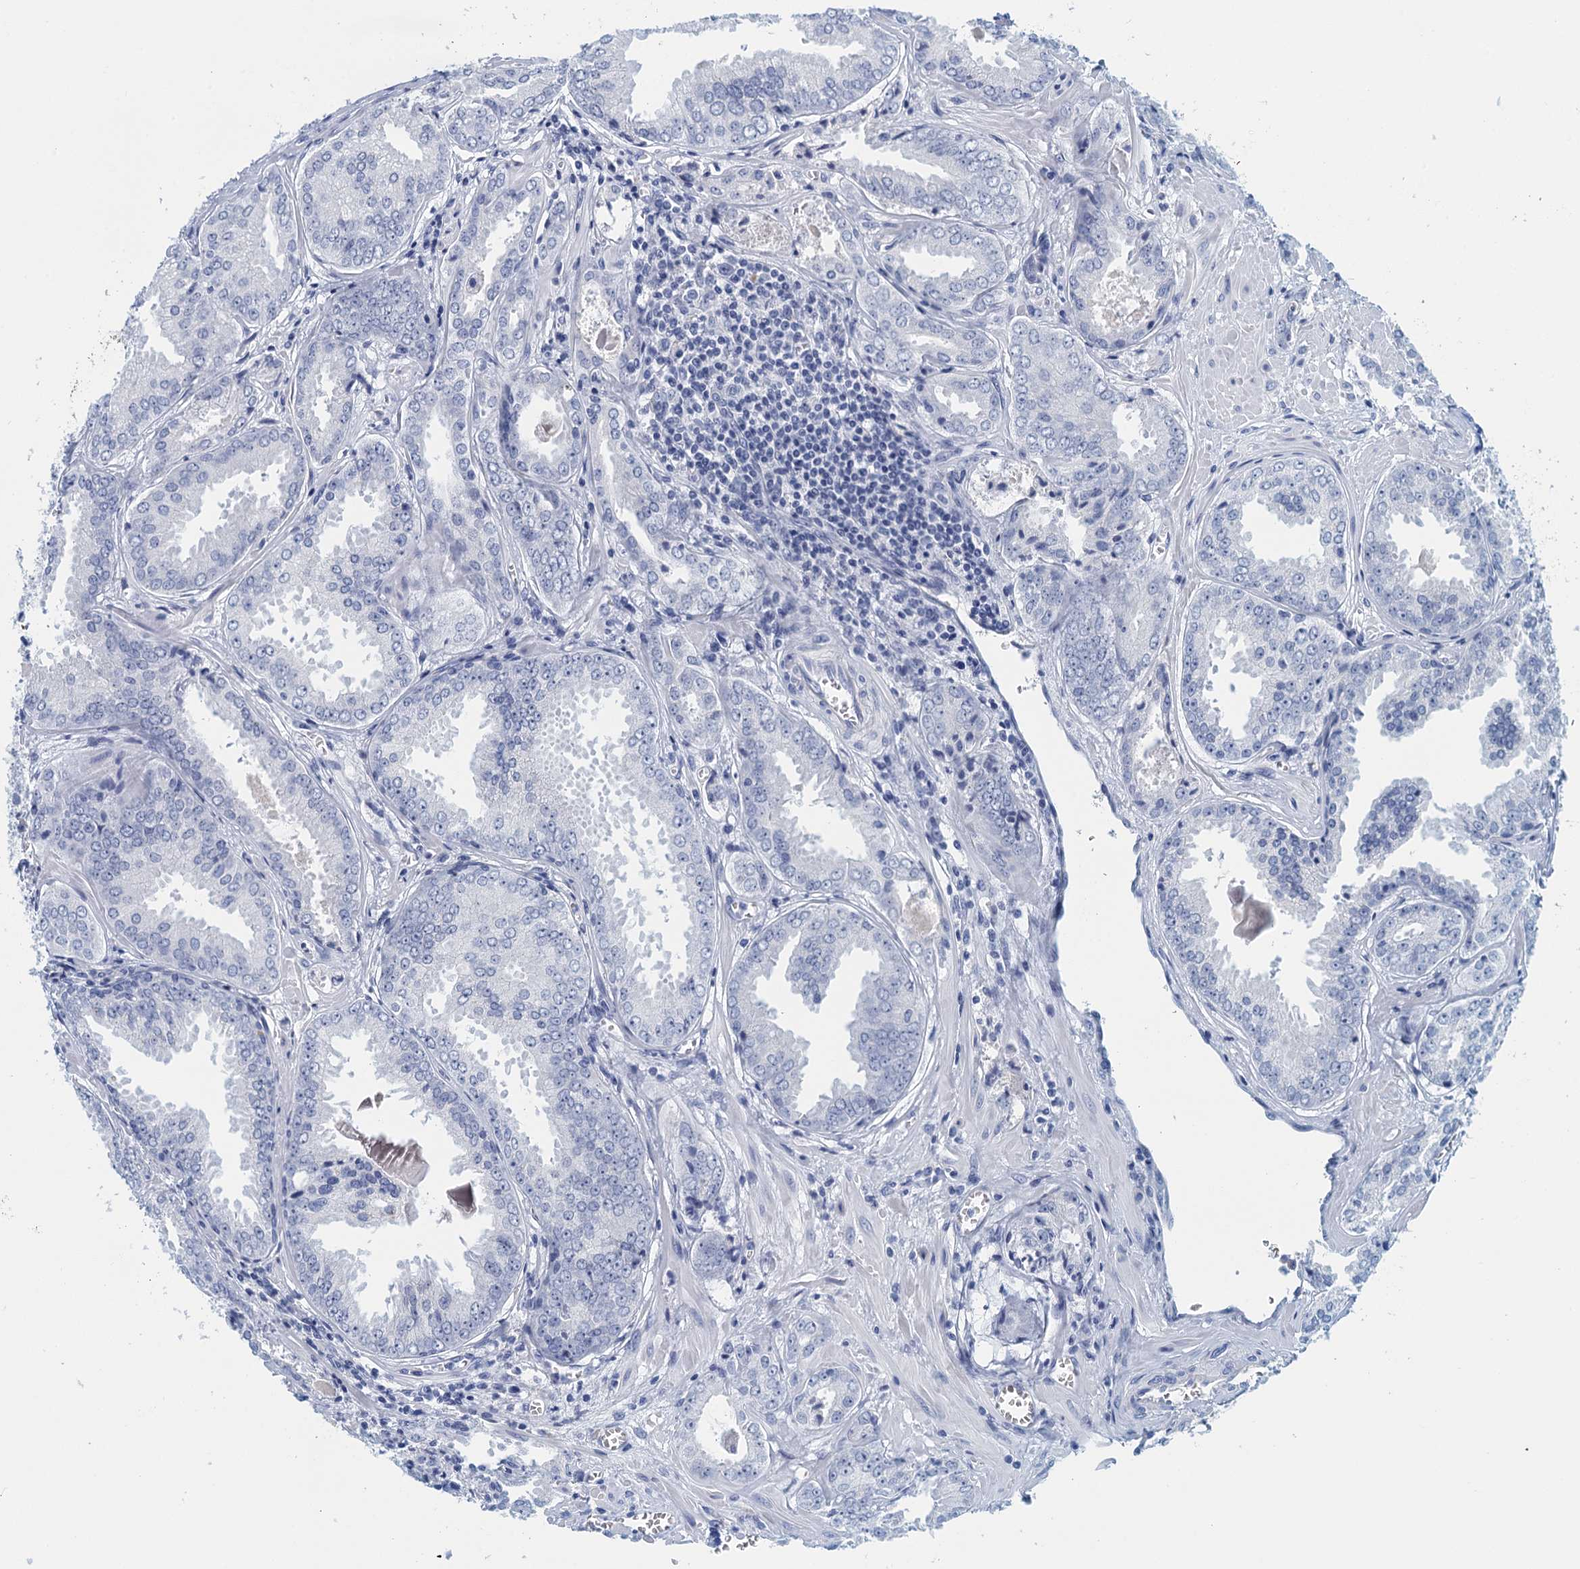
{"staining": {"intensity": "negative", "quantity": "none", "location": "none"}, "tissue": "prostate cancer", "cell_type": "Tumor cells", "image_type": "cancer", "snomed": [{"axis": "morphology", "description": "Adenocarcinoma, Low grade"}, {"axis": "topography", "description": "Prostate"}], "caption": "Tumor cells are negative for protein expression in human prostate cancer.", "gene": "CYP51A1", "patient": {"sex": "male", "age": 67}}